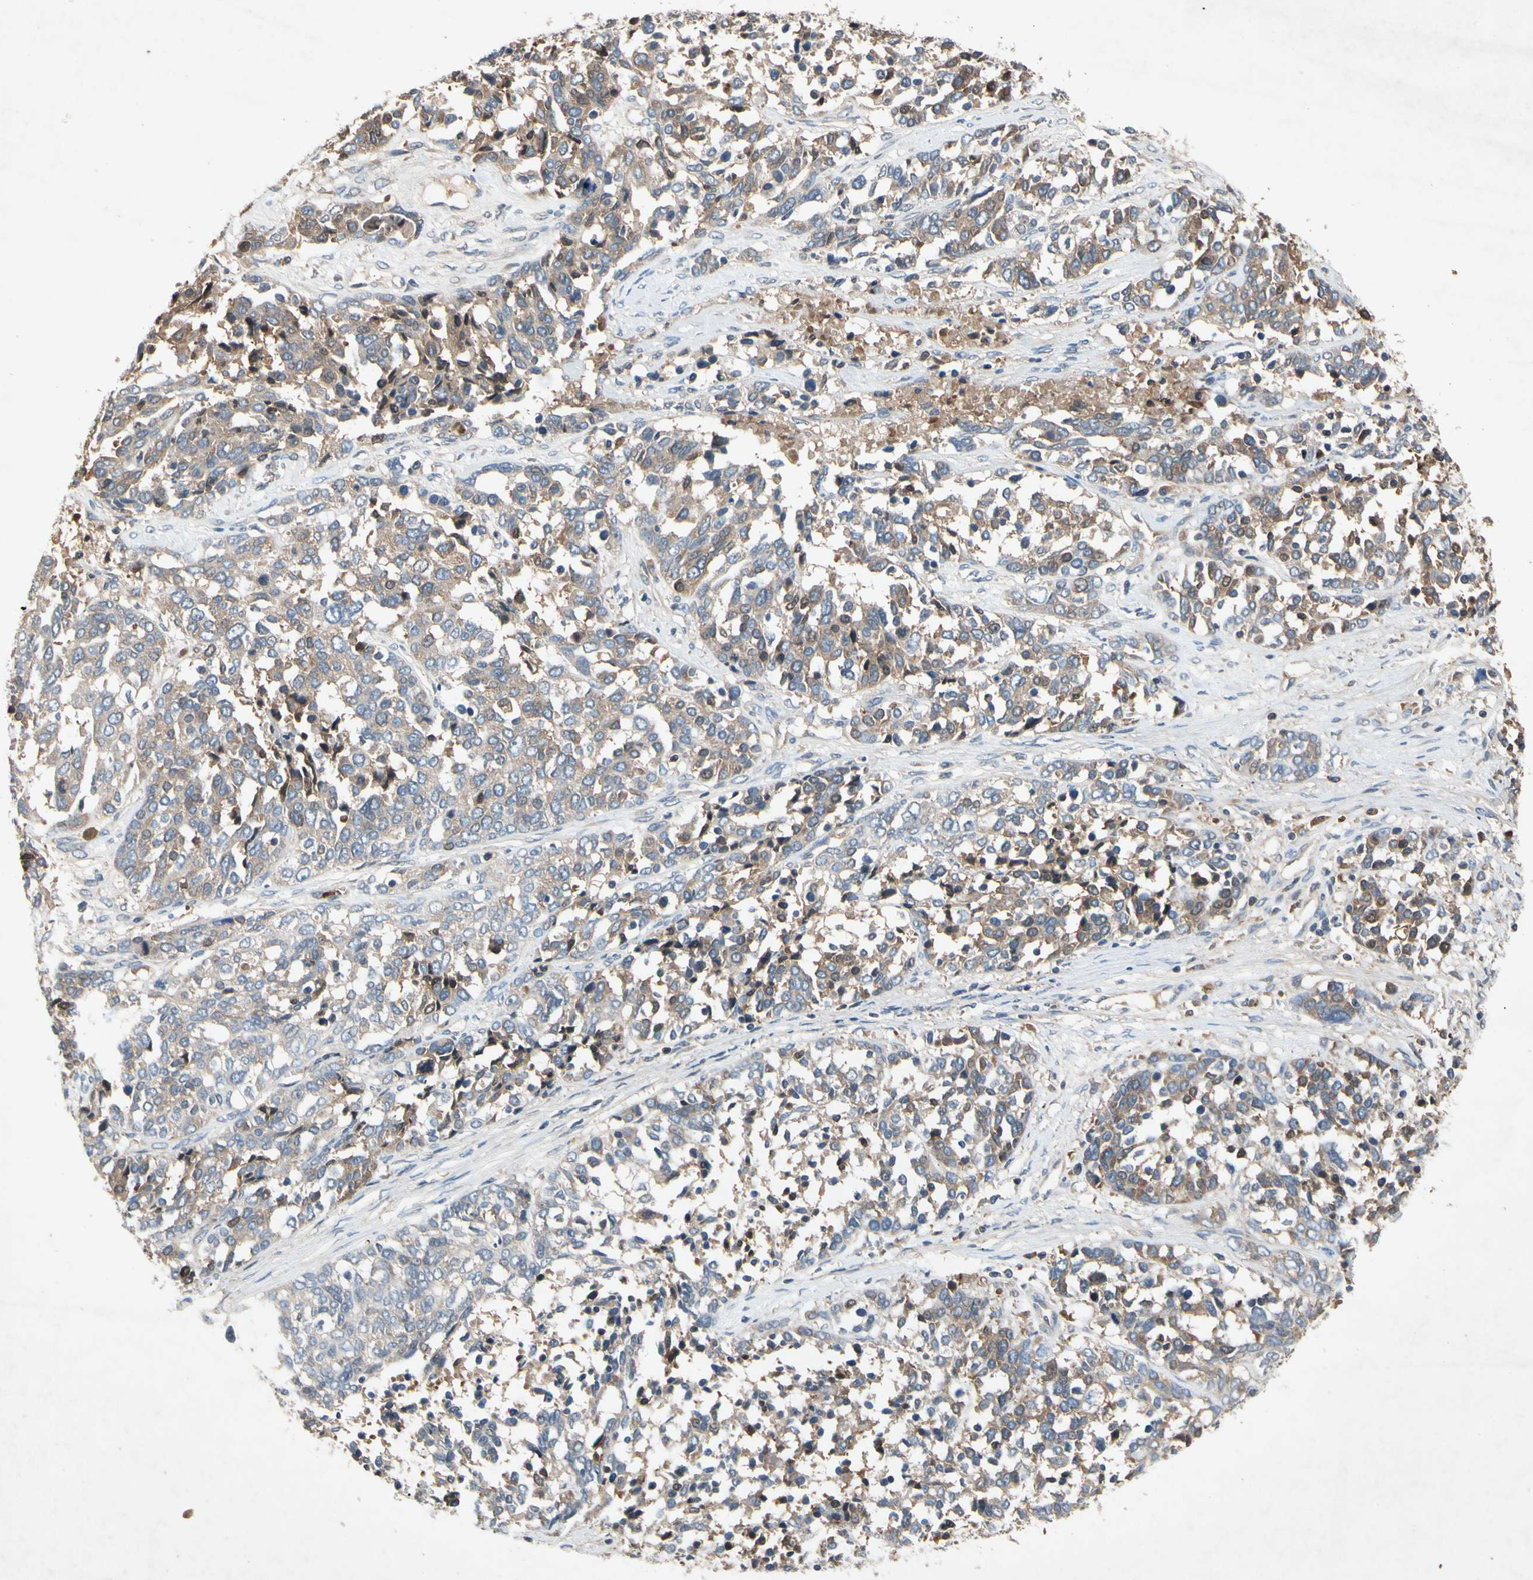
{"staining": {"intensity": "weak", "quantity": "25%-75%", "location": "cytoplasmic/membranous"}, "tissue": "ovarian cancer", "cell_type": "Tumor cells", "image_type": "cancer", "snomed": [{"axis": "morphology", "description": "Cystadenocarcinoma, serous, NOS"}, {"axis": "topography", "description": "Ovary"}], "caption": "Ovarian serous cystadenocarcinoma stained with DAB (3,3'-diaminobenzidine) IHC displays low levels of weak cytoplasmic/membranous positivity in approximately 25%-75% of tumor cells.", "gene": "IL1RL1", "patient": {"sex": "female", "age": 44}}